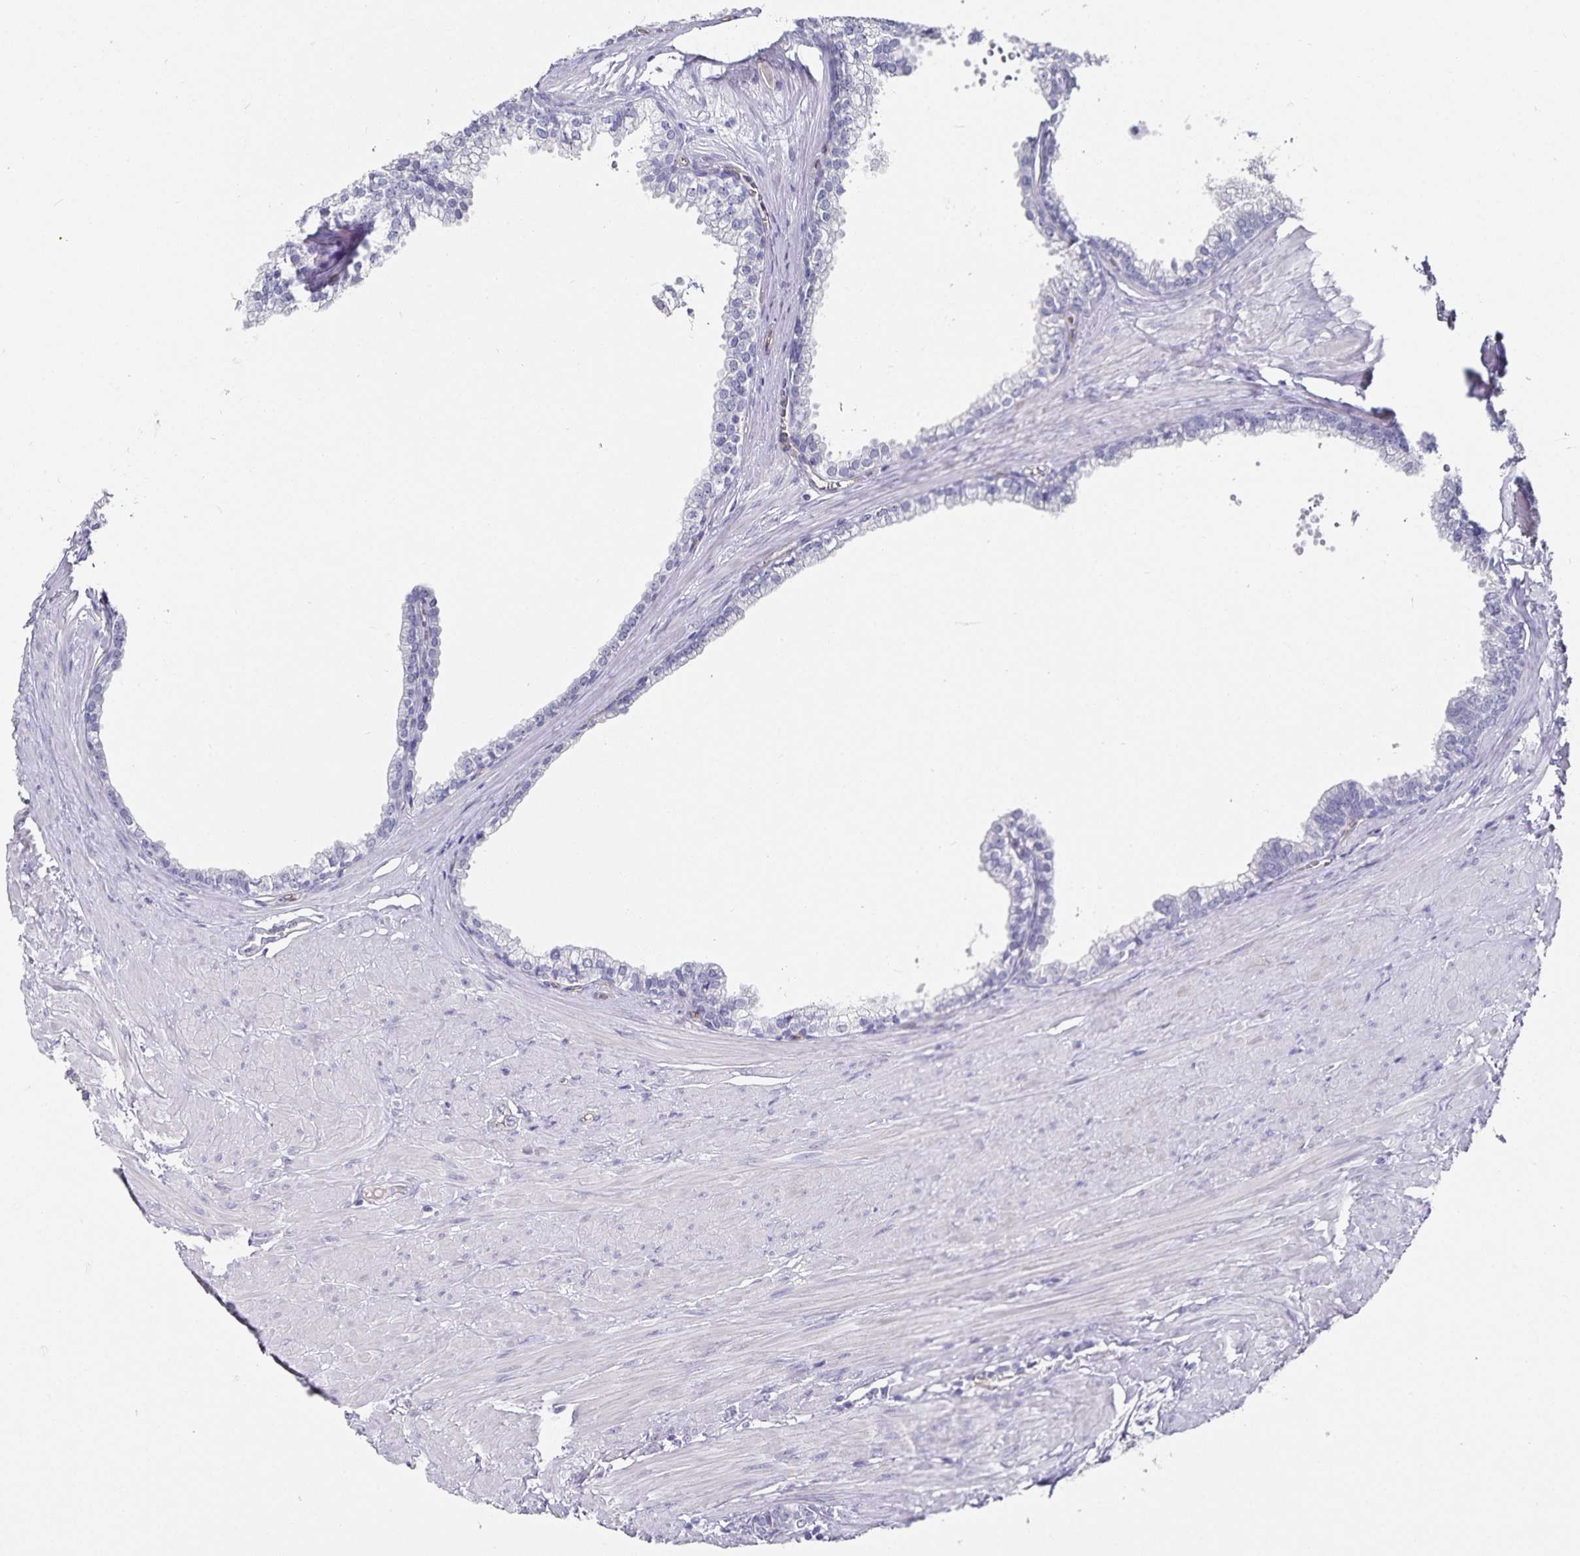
{"staining": {"intensity": "negative", "quantity": "none", "location": "none"}, "tissue": "prostate", "cell_type": "Glandular cells", "image_type": "normal", "snomed": [{"axis": "morphology", "description": "Normal tissue, NOS"}, {"axis": "topography", "description": "Prostate"}, {"axis": "topography", "description": "Peripheral nerve tissue"}], "caption": "Immunohistochemistry photomicrograph of benign human prostate stained for a protein (brown), which displays no staining in glandular cells. The staining is performed using DAB brown chromogen with nuclei counter-stained in using hematoxylin.", "gene": "PODXL", "patient": {"sex": "male", "age": 55}}